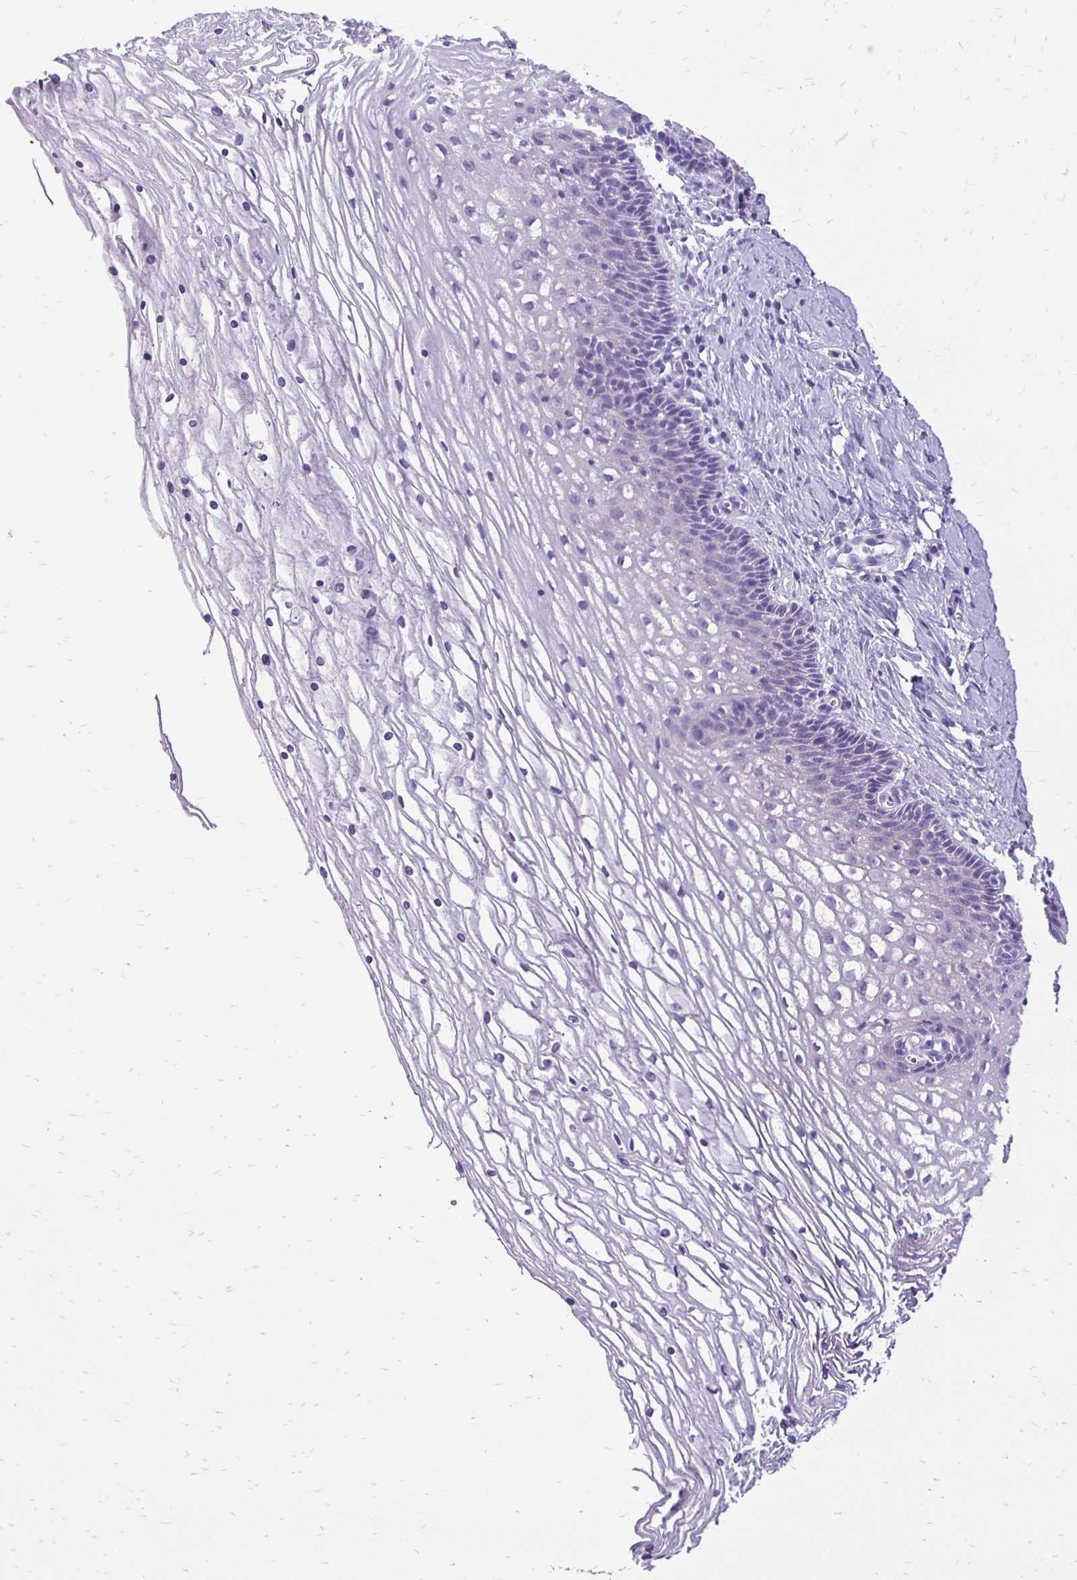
{"staining": {"intensity": "weak", "quantity": "<25%", "location": "cytoplasmic/membranous"}, "tissue": "cervix", "cell_type": "Glandular cells", "image_type": "normal", "snomed": [{"axis": "morphology", "description": "Normal tissue, NOS"}, {"axis": "topography", "description": "Cervix"}], "caption": "High power microscopy micrograph of an immunohistochemistry (IHC) micrograph of benign cervix, revealing no significant expression in glandular cells.", "gene": "ANKRD45", "patient": {"sex": "female", "age": 36}}